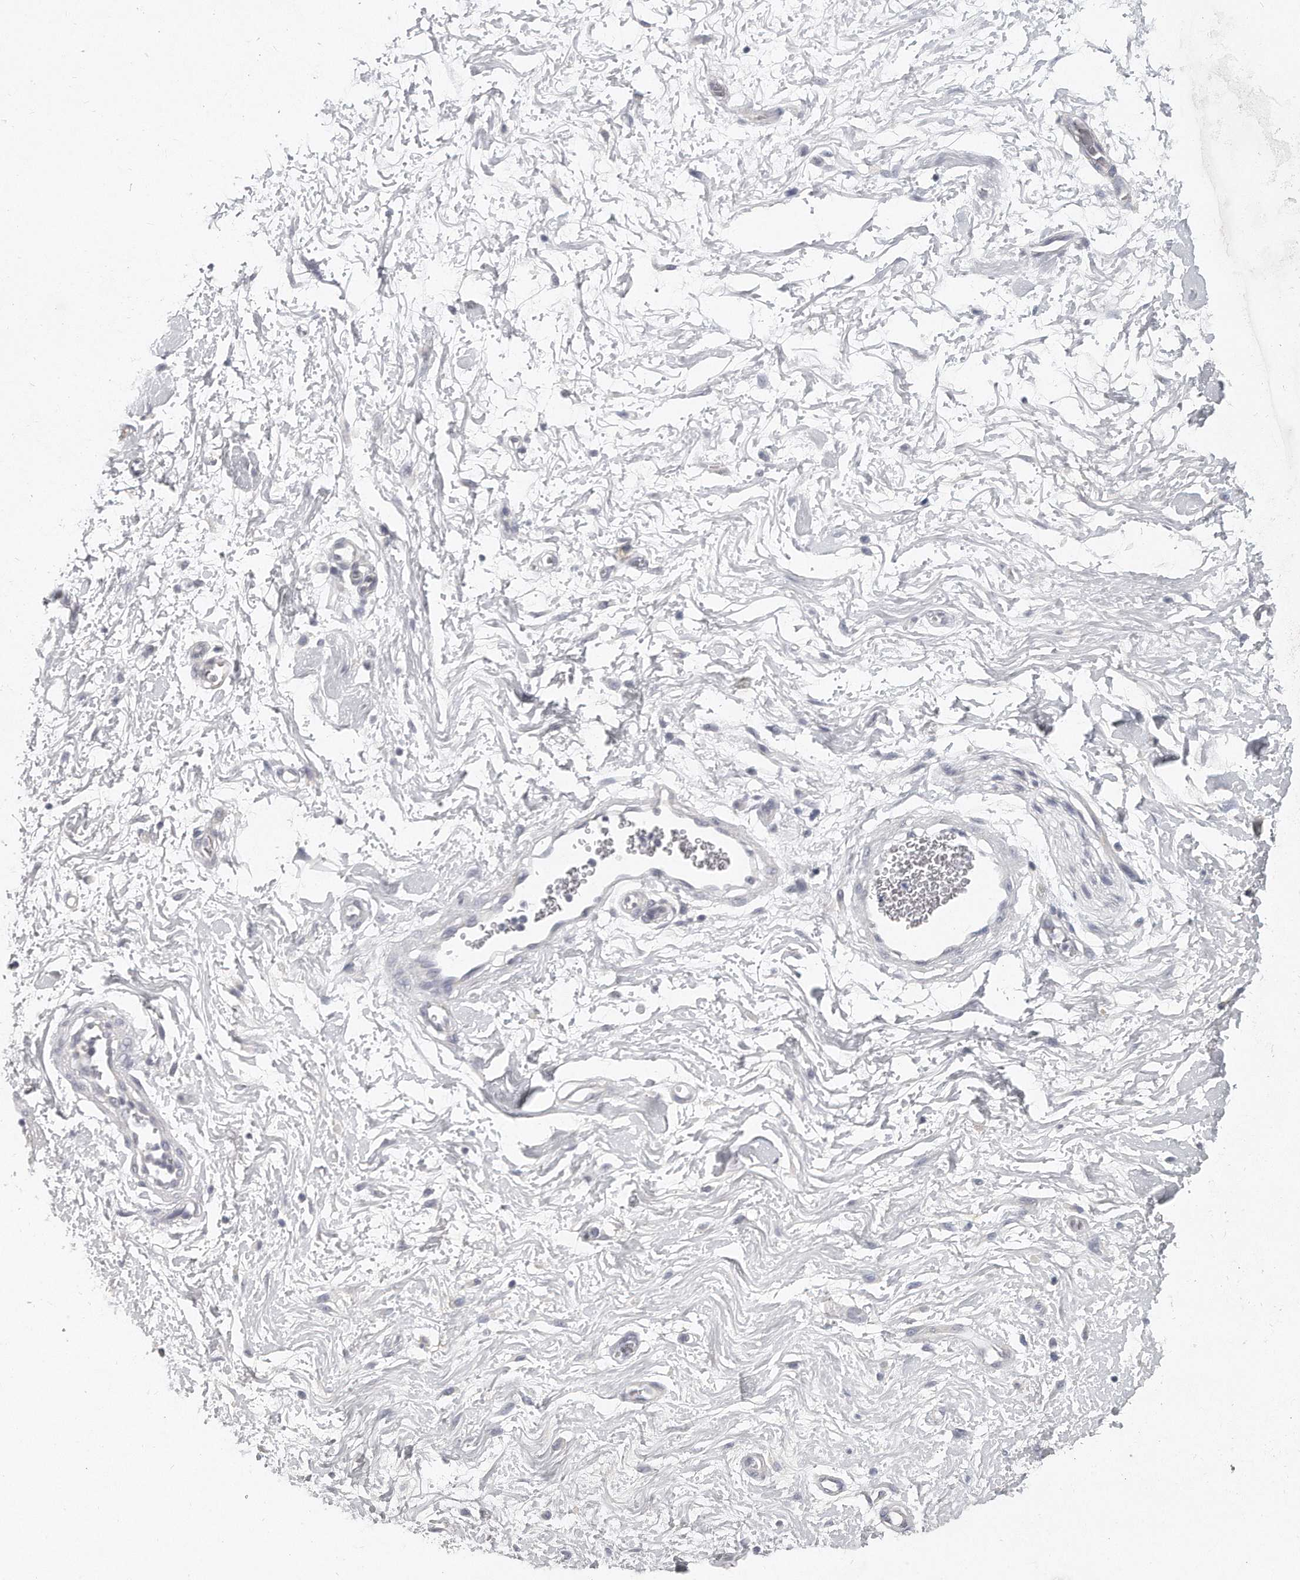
{"staining": {"intensity": "negative", "quantity": "none", "location": "none"}, "tissue": "adipose tissue", "cell_type": "Adipocytes", "image_type": "normal", "snomed": [{"axis": "morphology", "description": "Normal tissue, NOS"}, {"axis": "morphology", "description": "Adenocarcinoma, NOS"}, {"axis": "topography", "description": "Pancreas"}, {"axis": "topography", "description": "Peripheral nerve tissue"}], "caption": "Adipocytes show no significant staining in unremarkable adipose tissue. Nuclei are stained in blue.", "gene": "PLEKHA6", "patient": {"sex": "male", "age": 59}}